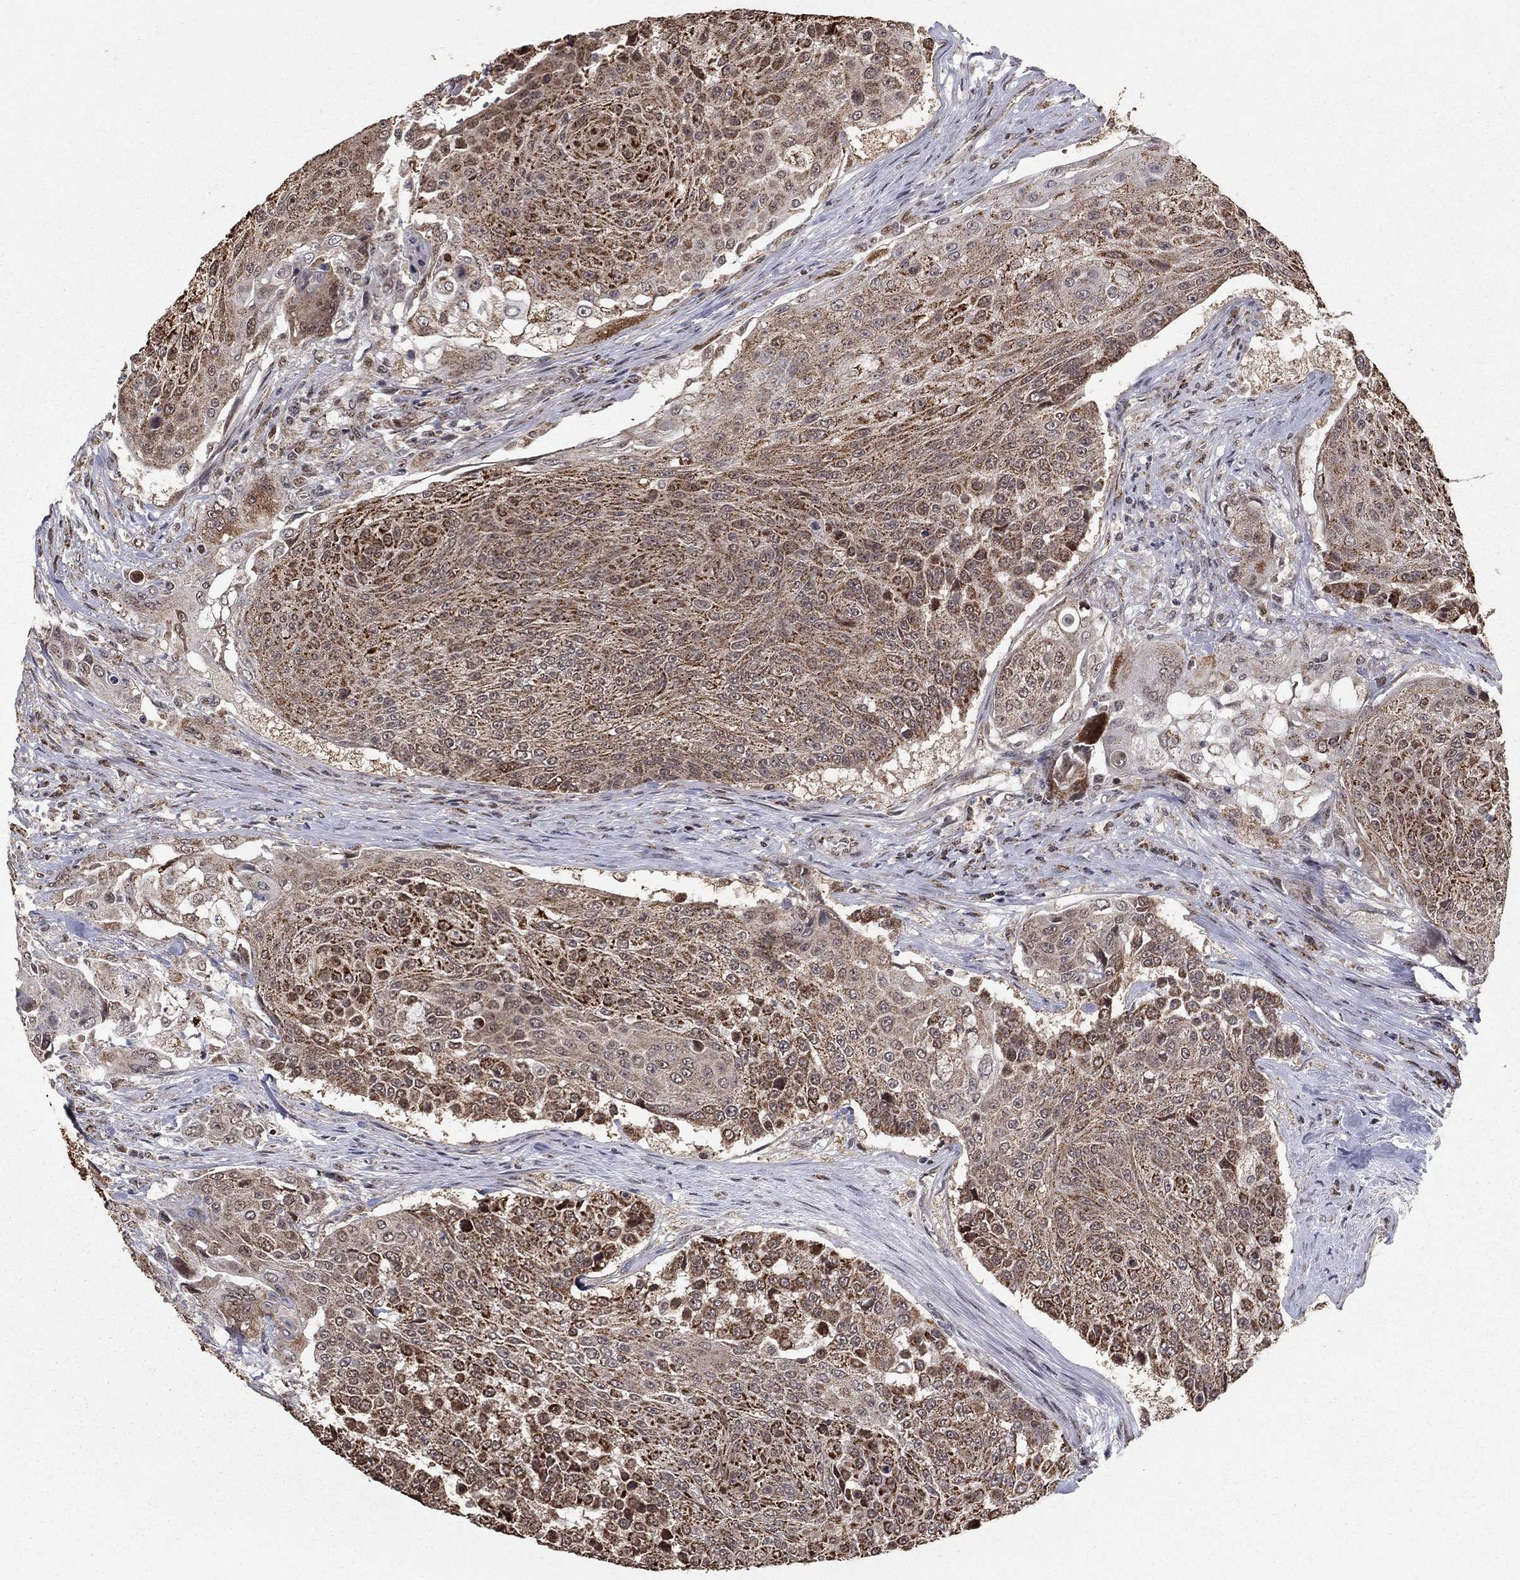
{"staining": {"intensity": "moderate", "quantity": ">75%", "location": "cytoplasmic/membranous"}, "tissue": "urothelial cancer", "cell_type": "Tumor cells", "image_type": "cancer", "snomed": [{"axis": "morphology", "description": "Urothelial carcinoma, High grade"}, {"axis": "topography", "description": "Urinary bladder"}], "caption": "High-grade urothelial carcinoma stained with DAB (3,3'-diaminobenzidine) immunohistochemistry reveals medium levels of moderate cytoplasmic/membranous staining in about >75% of tumor cells.", "gene": "ACOT13", "patient": {"sex": "female", "age": 63}}